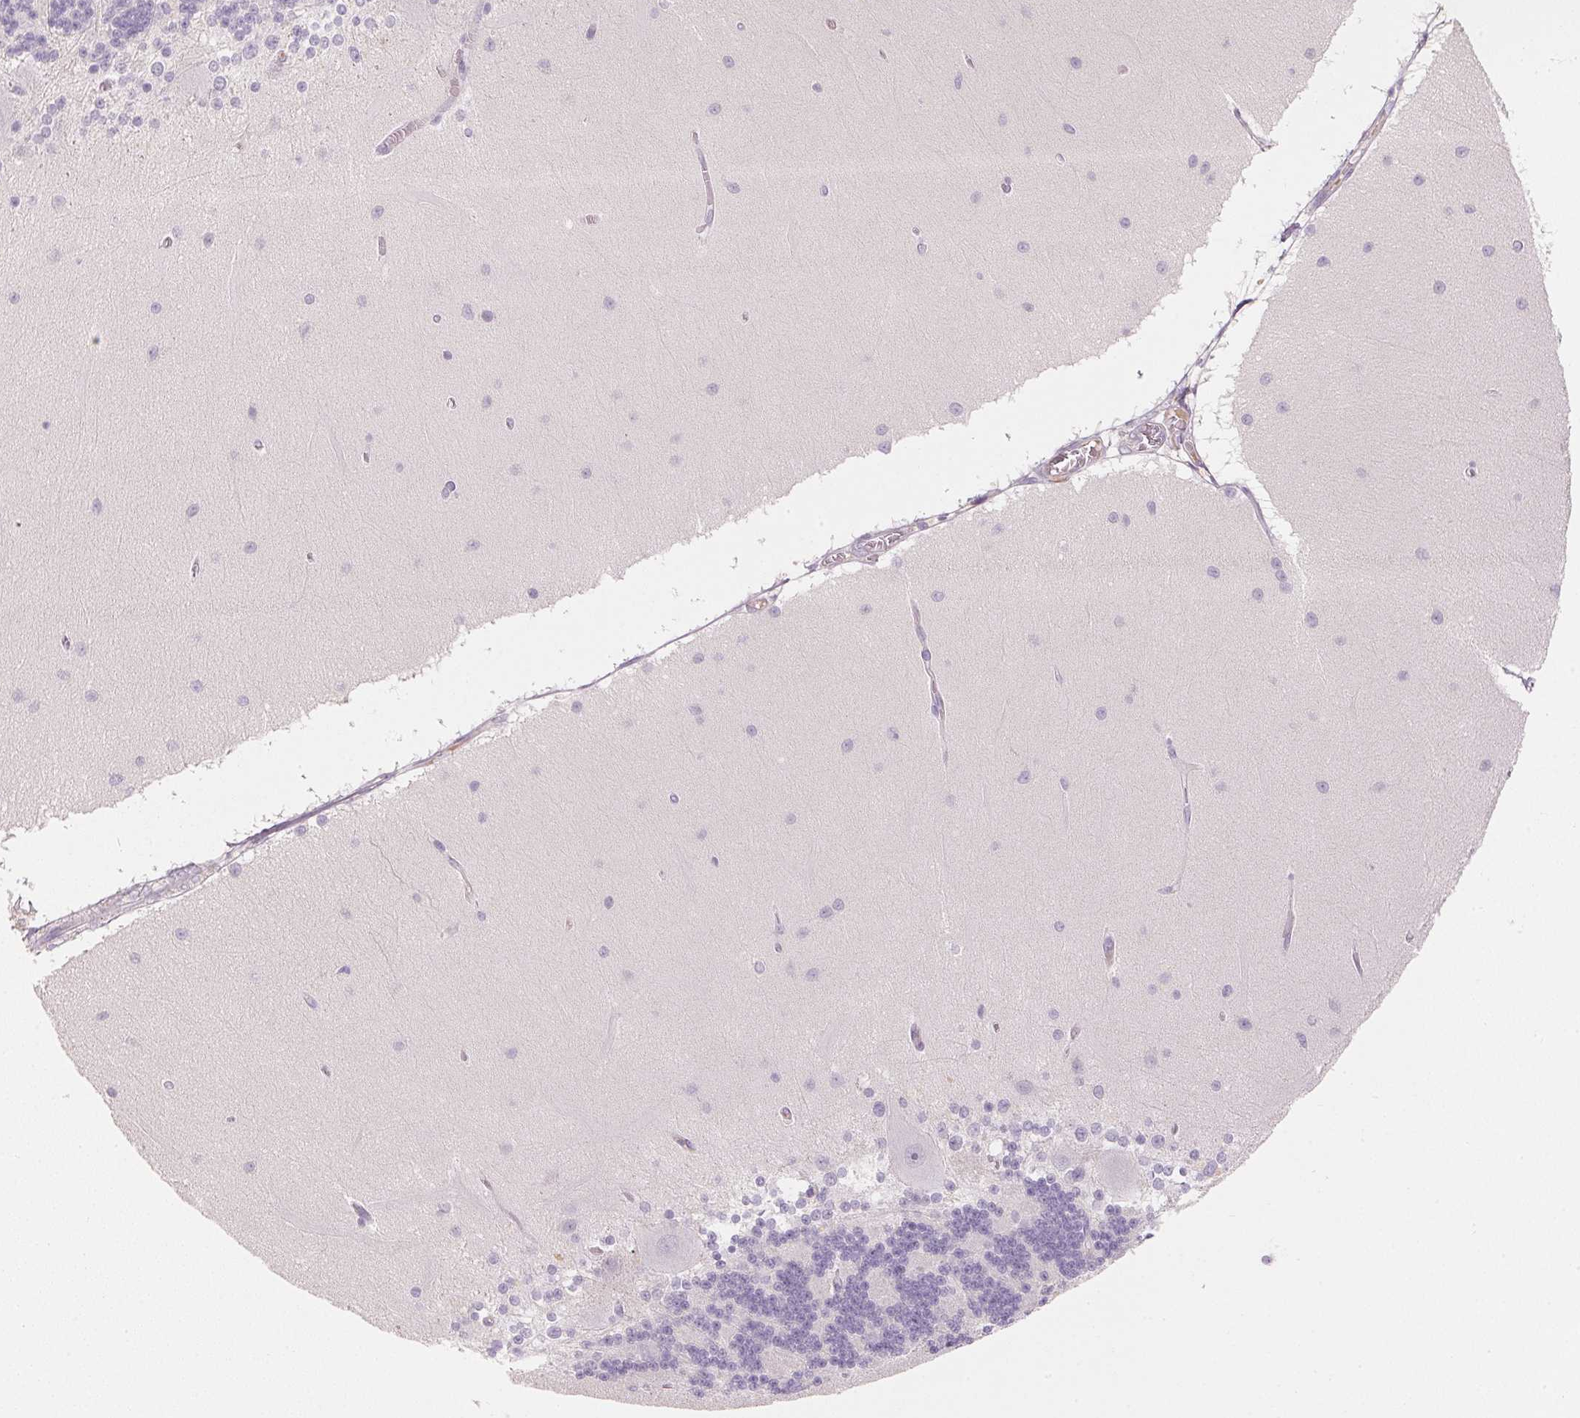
{"staining": {"intensity": "negative", "quantity": "none", "location": "none"}, "tissue": "cerebellum", "cell_type": "Cells in granular layer", "image_type": "normal", "snomed": [{"axis": "morphology", "description": "Normal tissue, NOS"}, {"axis": "topography", "description": "Cerebellum"}], "caption": "DAB (3,3'-diaminobenzidine) immunohistochemical staining of benign human cerebellum demonstrates no significant expression in cells in granular layer.", "gene": "RMDN2", "patient": {"sex": "female", "age": 54}}